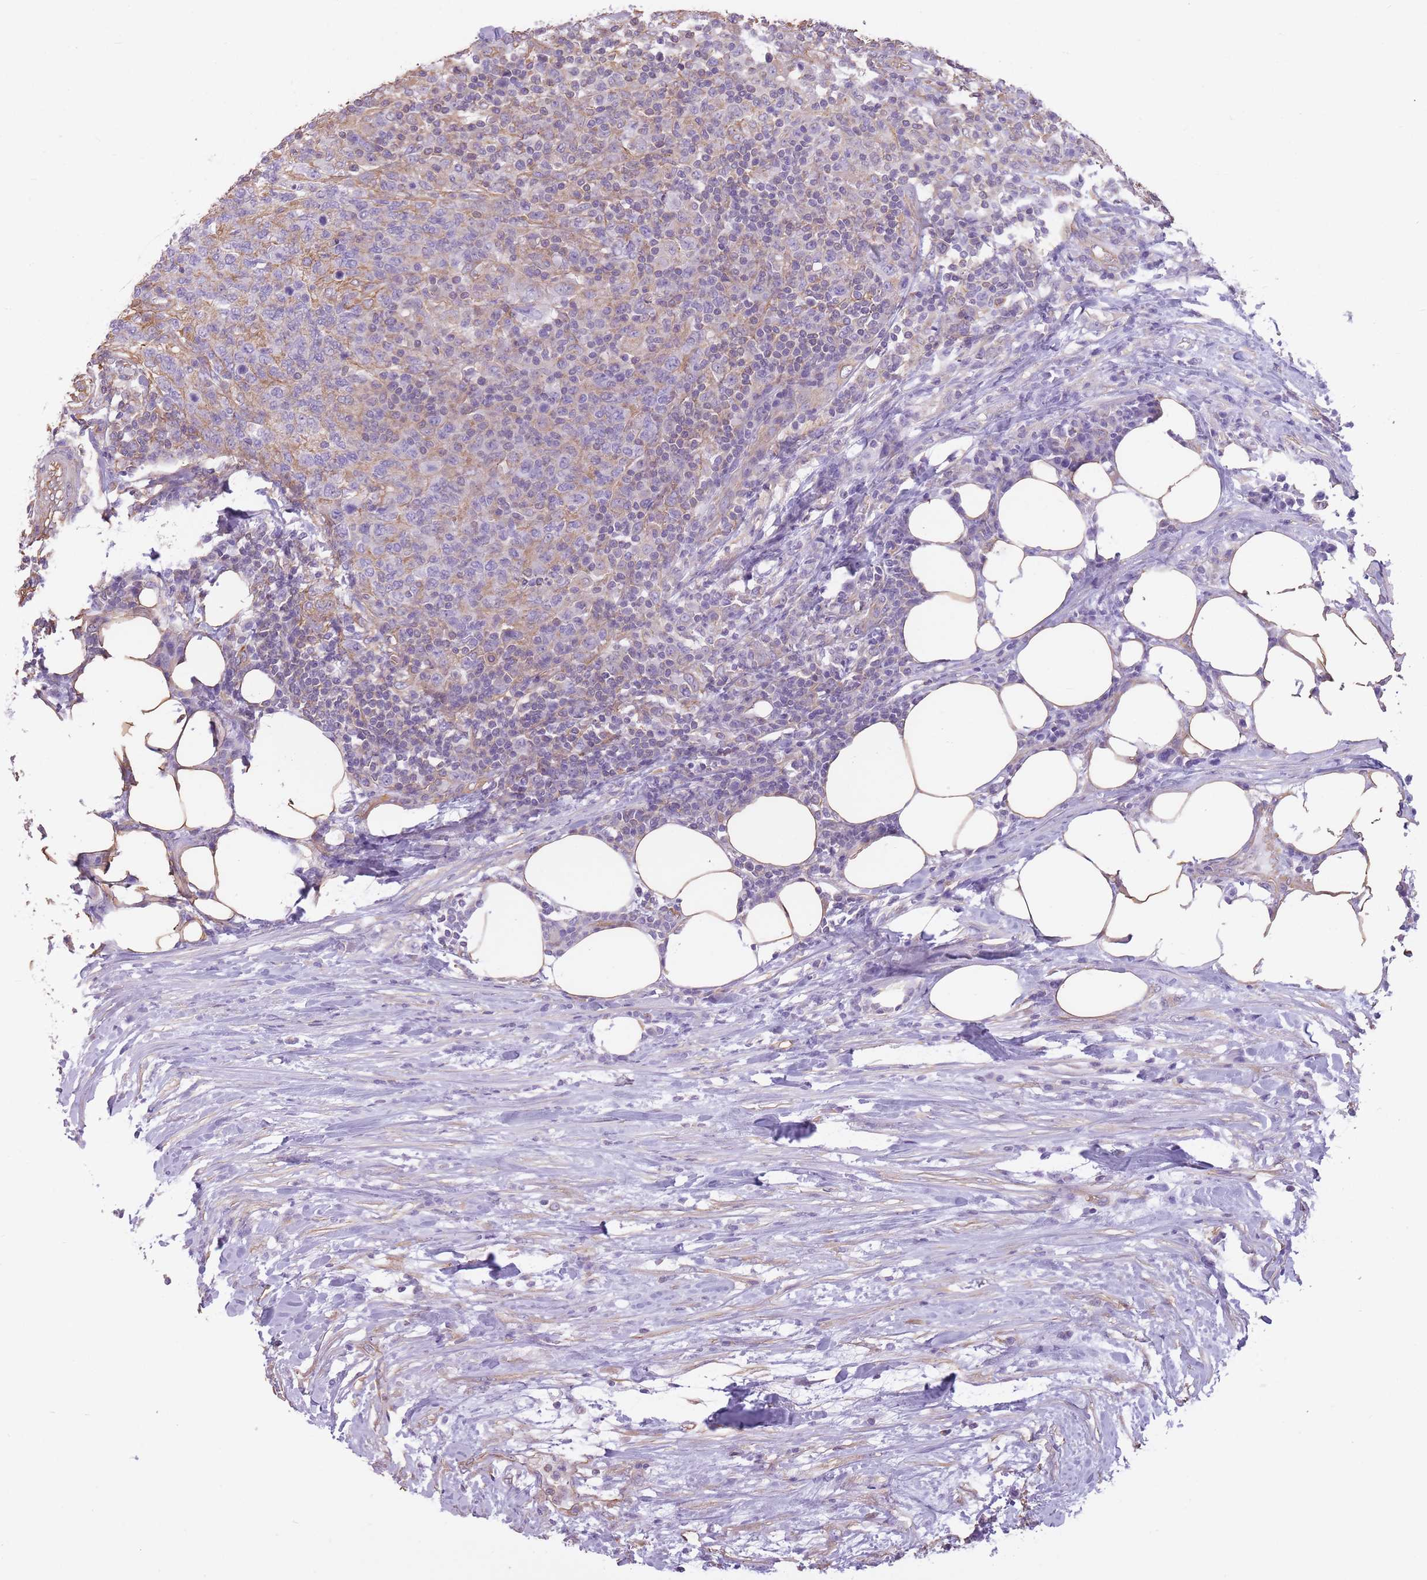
{"staining": {"intensity": "negative", "quantity": "none", "location": "none"}, "tissue": "urothelial cancer", "cell_type": "Tumor cells", "image_type": "cancer", "snomed": [{"axis": "morphology", "description": "Urothelial carcinoma, High grade"}, {"axis": "topography", "description": "Urinary bladder"}], "caption": "Tumor cells show no significant protein staining in urothelial cancer.", "gene": "ADD1", "patient": {"sex": "male", "age": 61}}